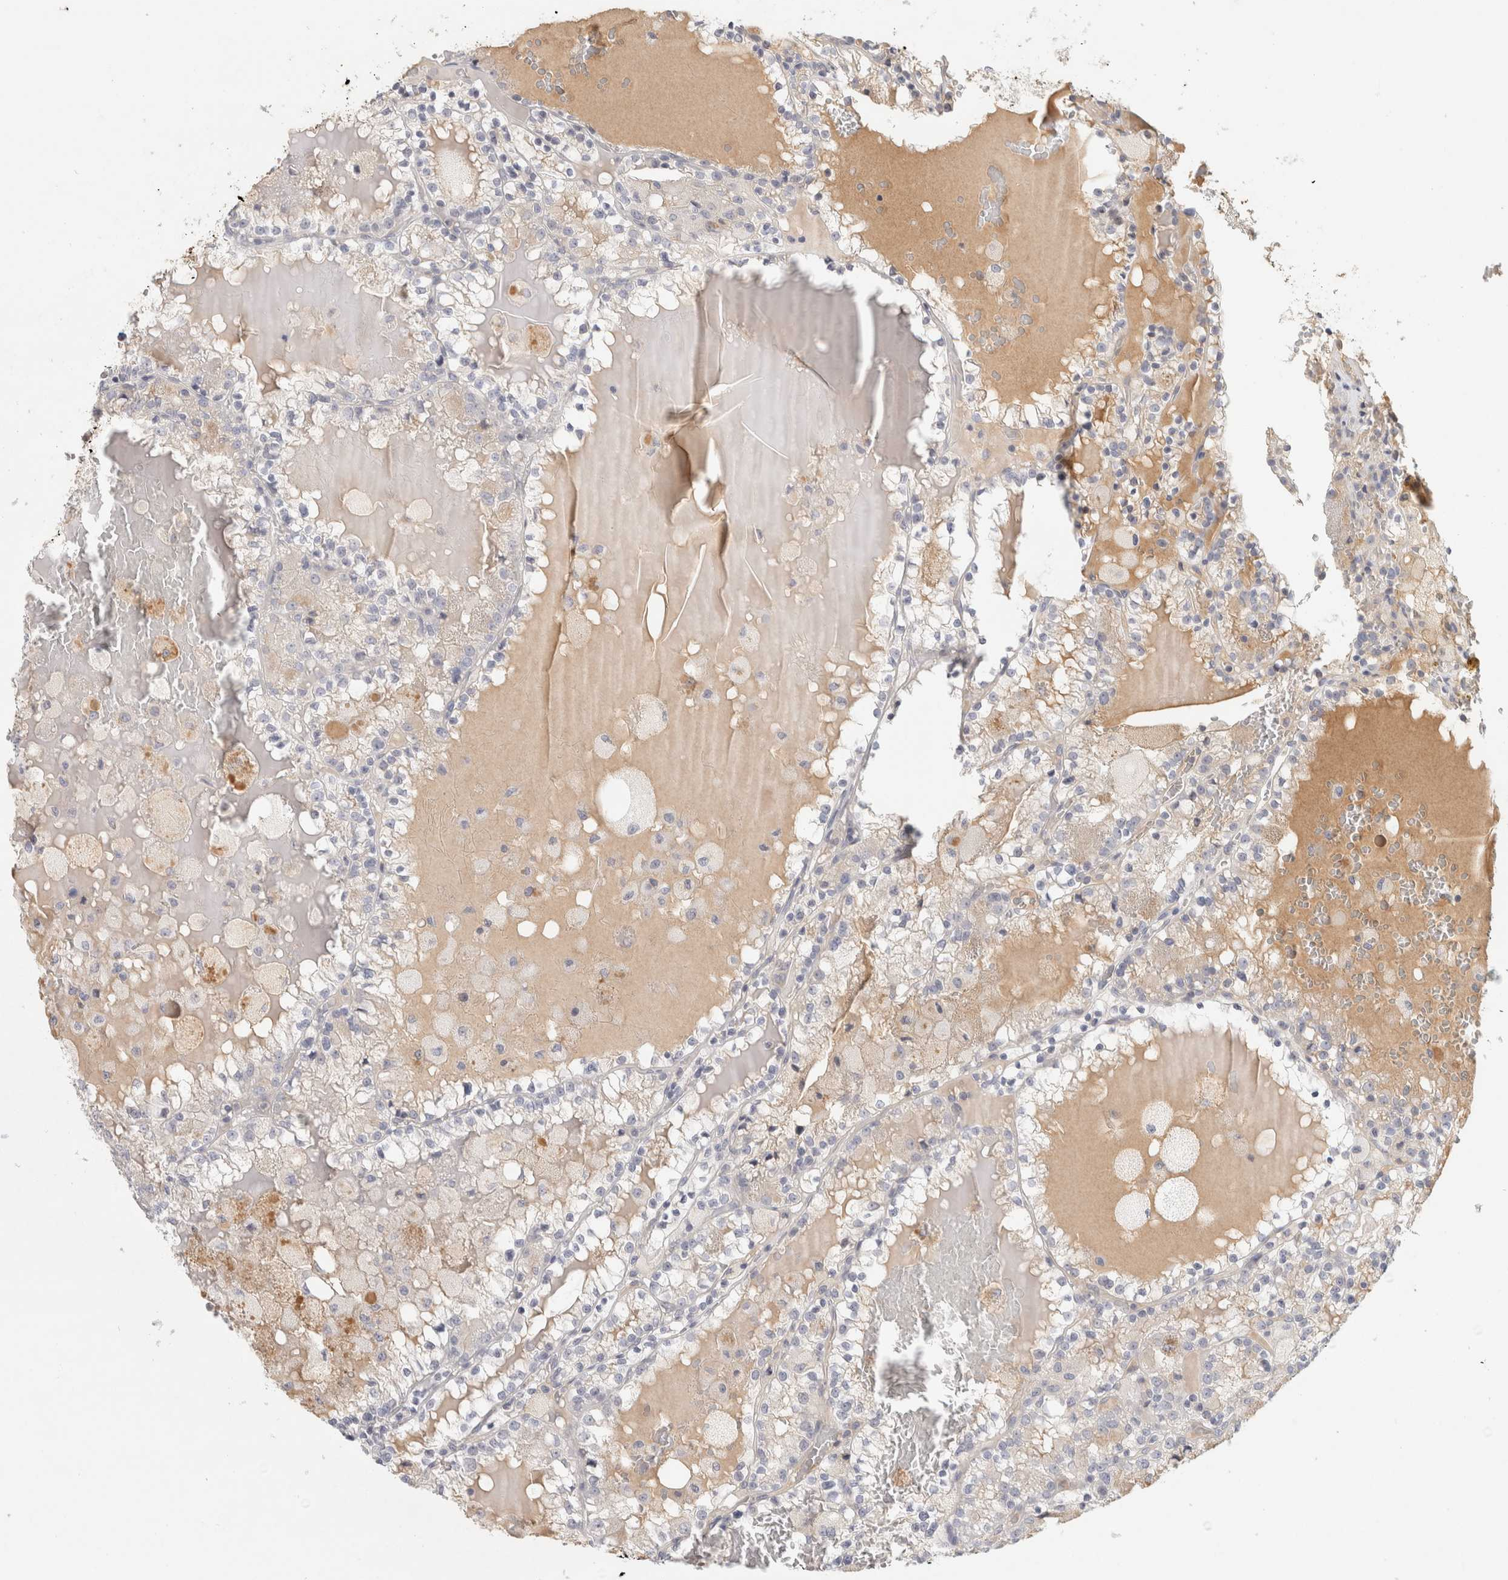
{"staining": {"intensity": "weak", "quantity": "<25%", "location": "cytoplasmic/membranous"}, "tissue": "renal cancer", "cell_type": "Tumor cells", "image_type": "cancer", "snomed": [{"axis": "morphology", "description": "Adenocarcinoma, NOS"}, {"axis": "topography", "description": "Kidney"}], "caption": "Histopathology image shows no protein staining in tumor cells of adenocarcinoma (renal) tissue.", "gene": "STK31", "patient": {"sex": "female", "age": 56}}